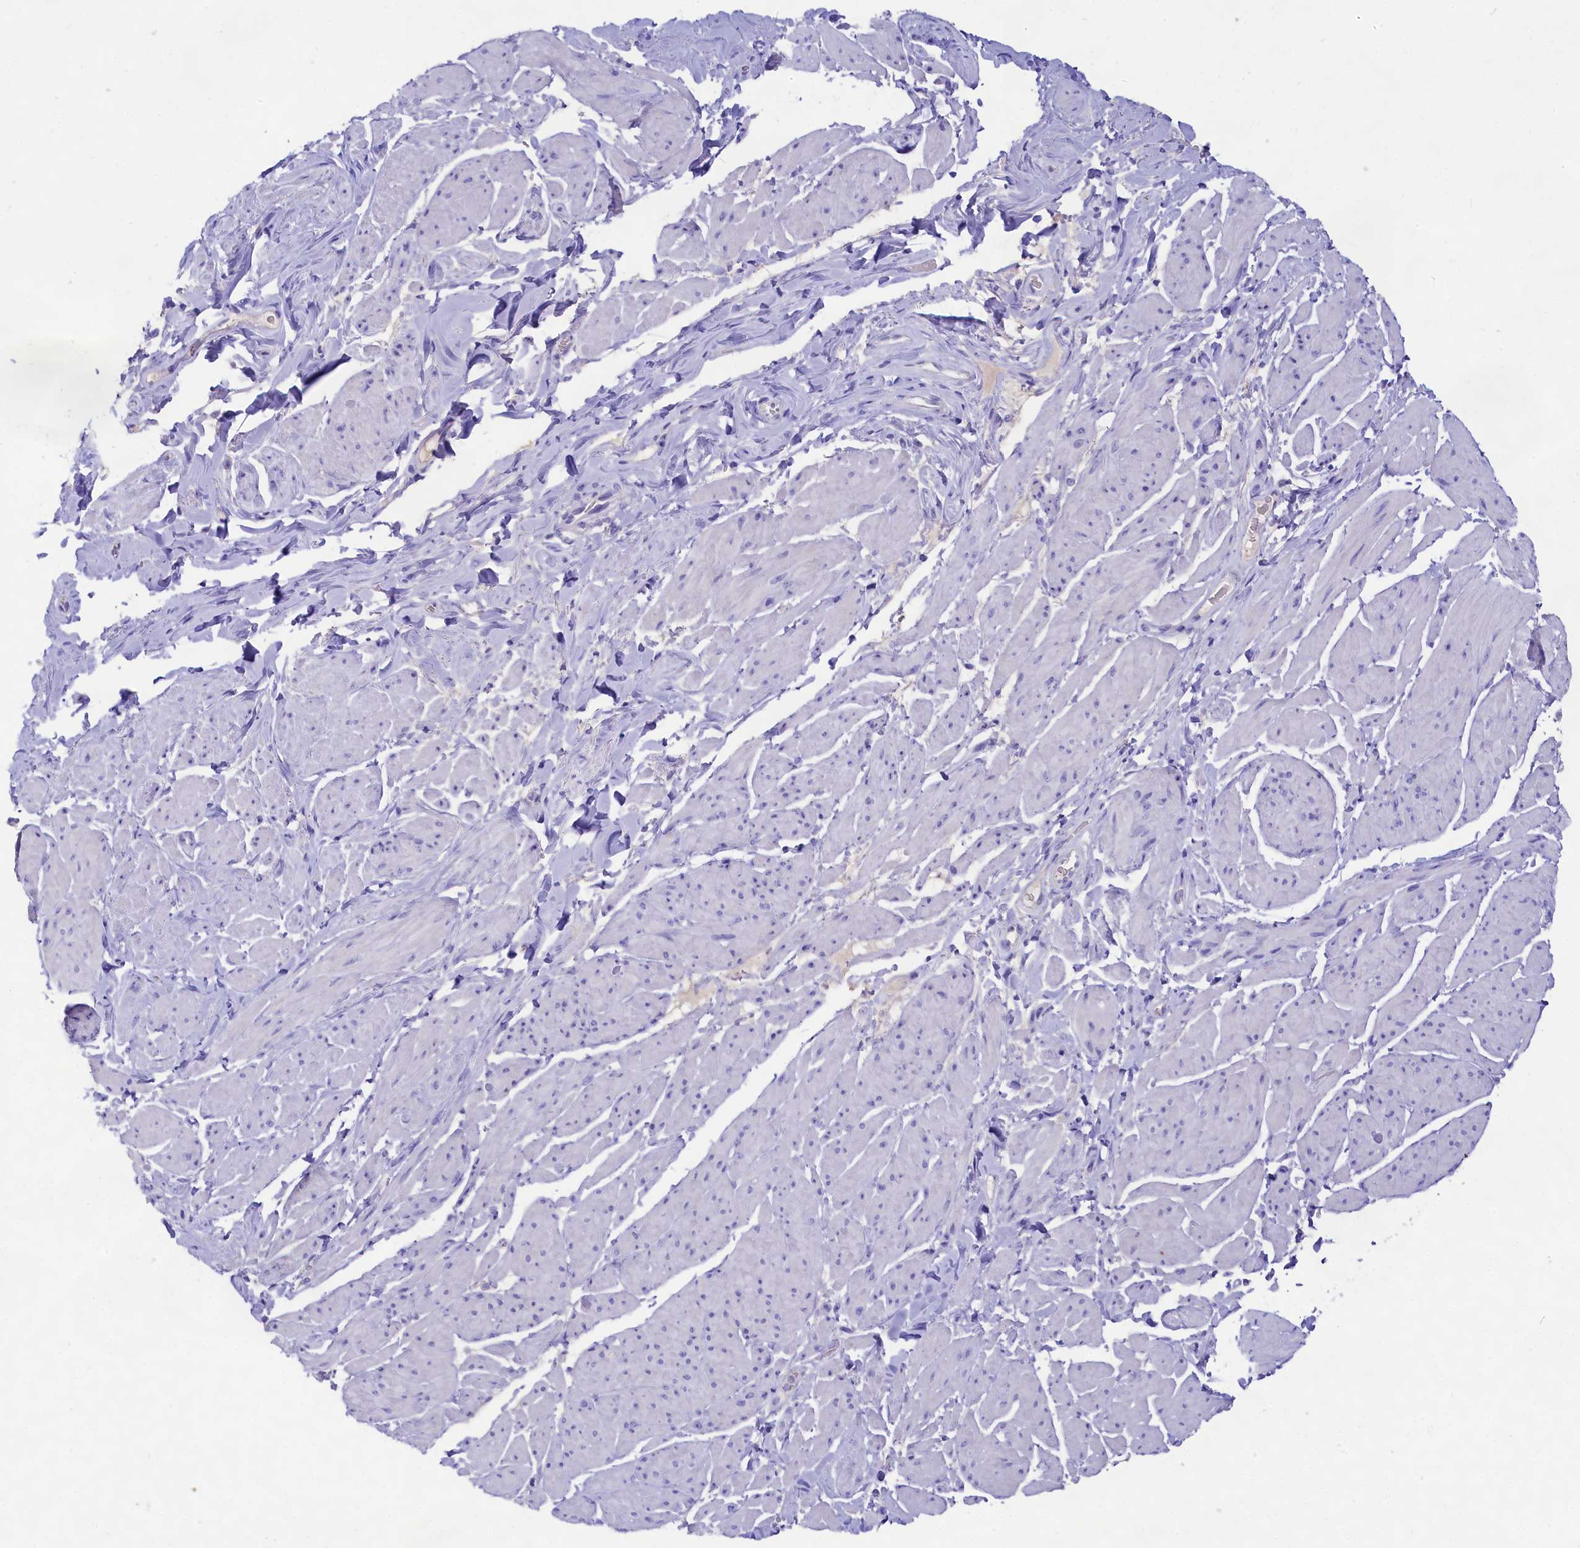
{"staining": {"intensity": "negative", "quantity": "none", "location": "none"}, "tissue": "smooth muscle", "cell_type": "Smooth muscle cells", "image_type": "normal", "snomed": [{"axis": "morphology", "description": "Normal tissue, NOS"}, {"axis": "topography", "description": "Smooth muscle"}, {"axis": "topography", "description": "Peripheral nerve tissue"}], "caption": "This is a histopathology image of immunohistochemistry staining of unremarkable smooth muscle, which shows no staining in smooth muscle cells.", "gene": "SULT2A1", "patient": {"sex": "male", "age": 69}}